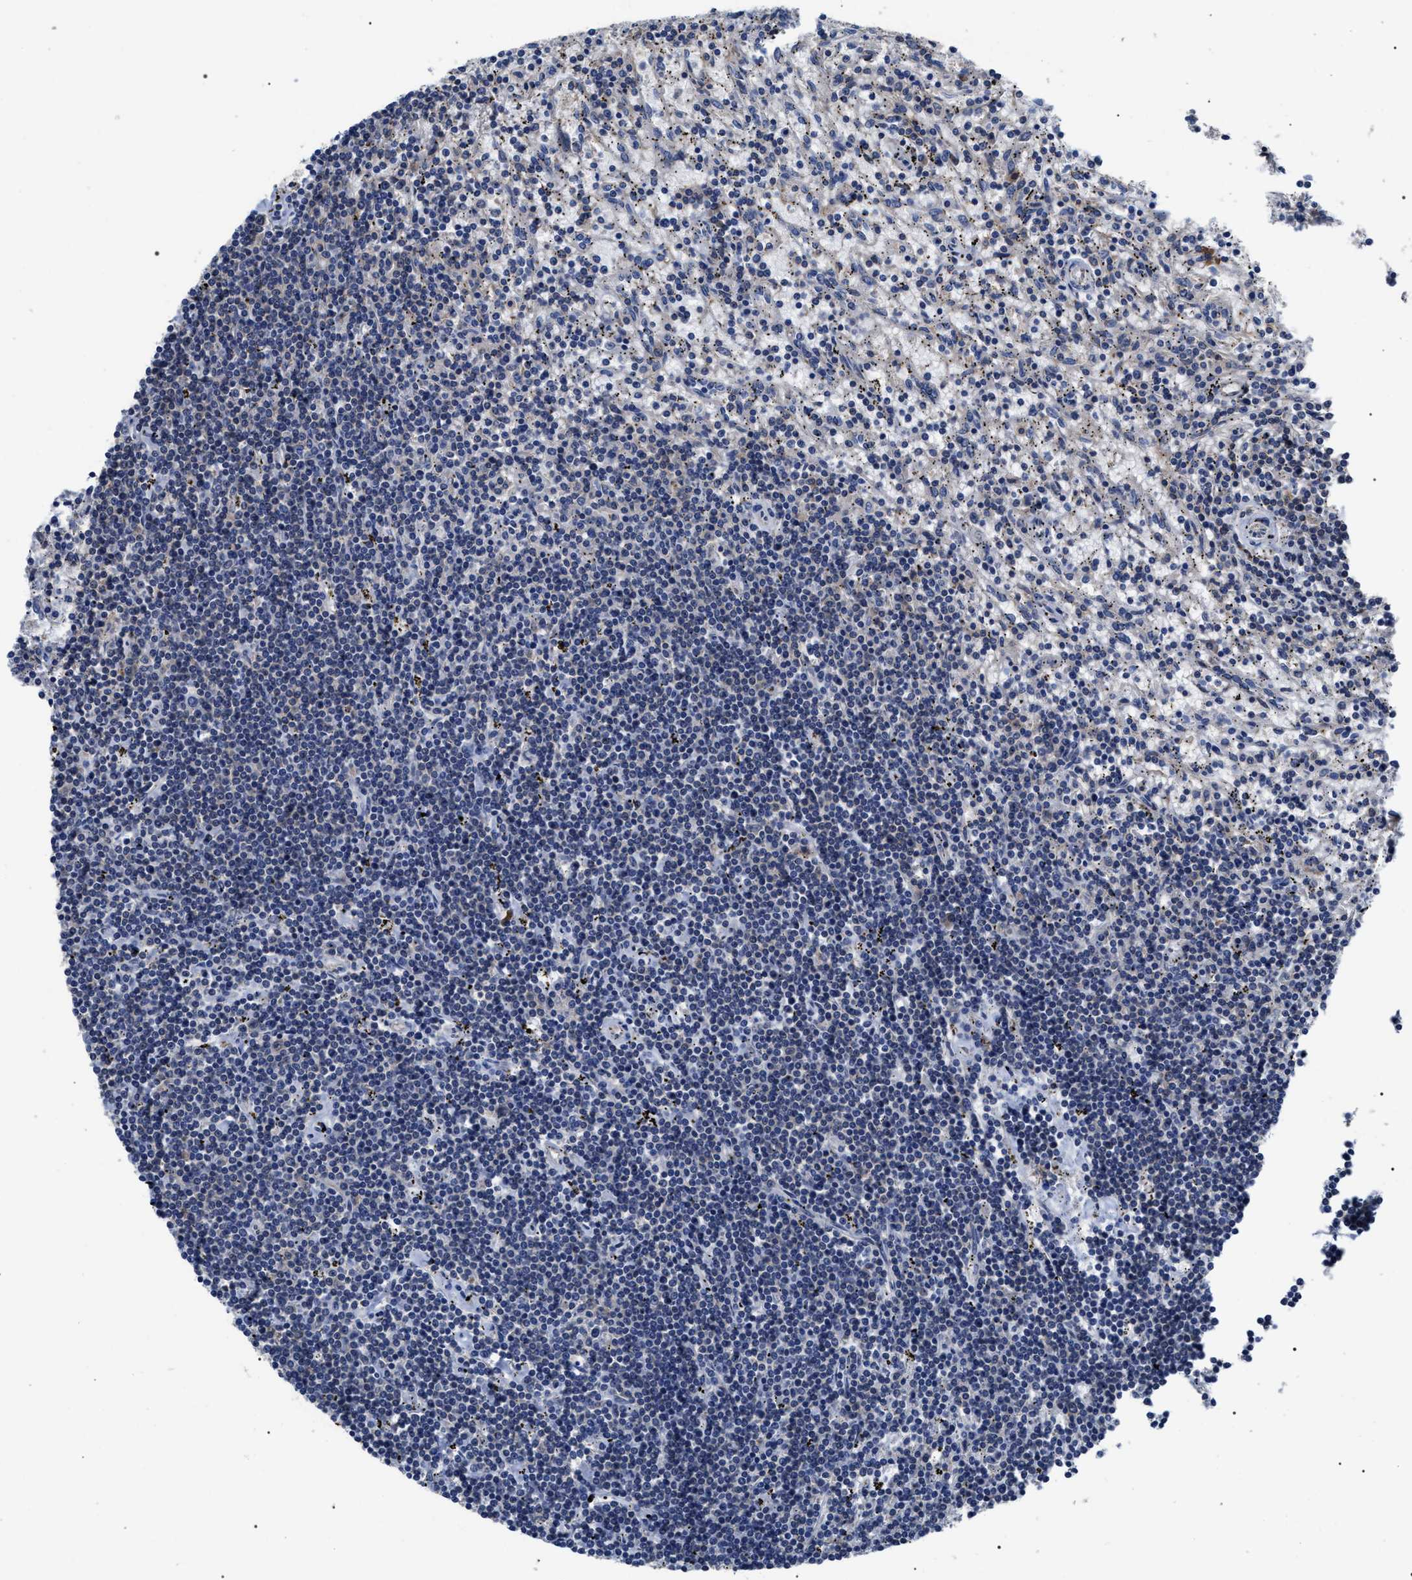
{"staining": {"intensity": "negative", "quantity": "none", "location": "none"}, "tissue": "lymphoma", "cell_type": "Tumor cells", "image_type": "cancer", "snomed": [{"axis": "morphology", "description": "Malignant lymphoma, non-Hodgkin's type, Low grade"}, {"axis": "topography", "description": "Spleen"}], "caption": "The histopathology image displays no significant staining in tumor cells of lymphoma.", "gene": "MIS18A", "patient": {"sex": "male", "age": 76}}